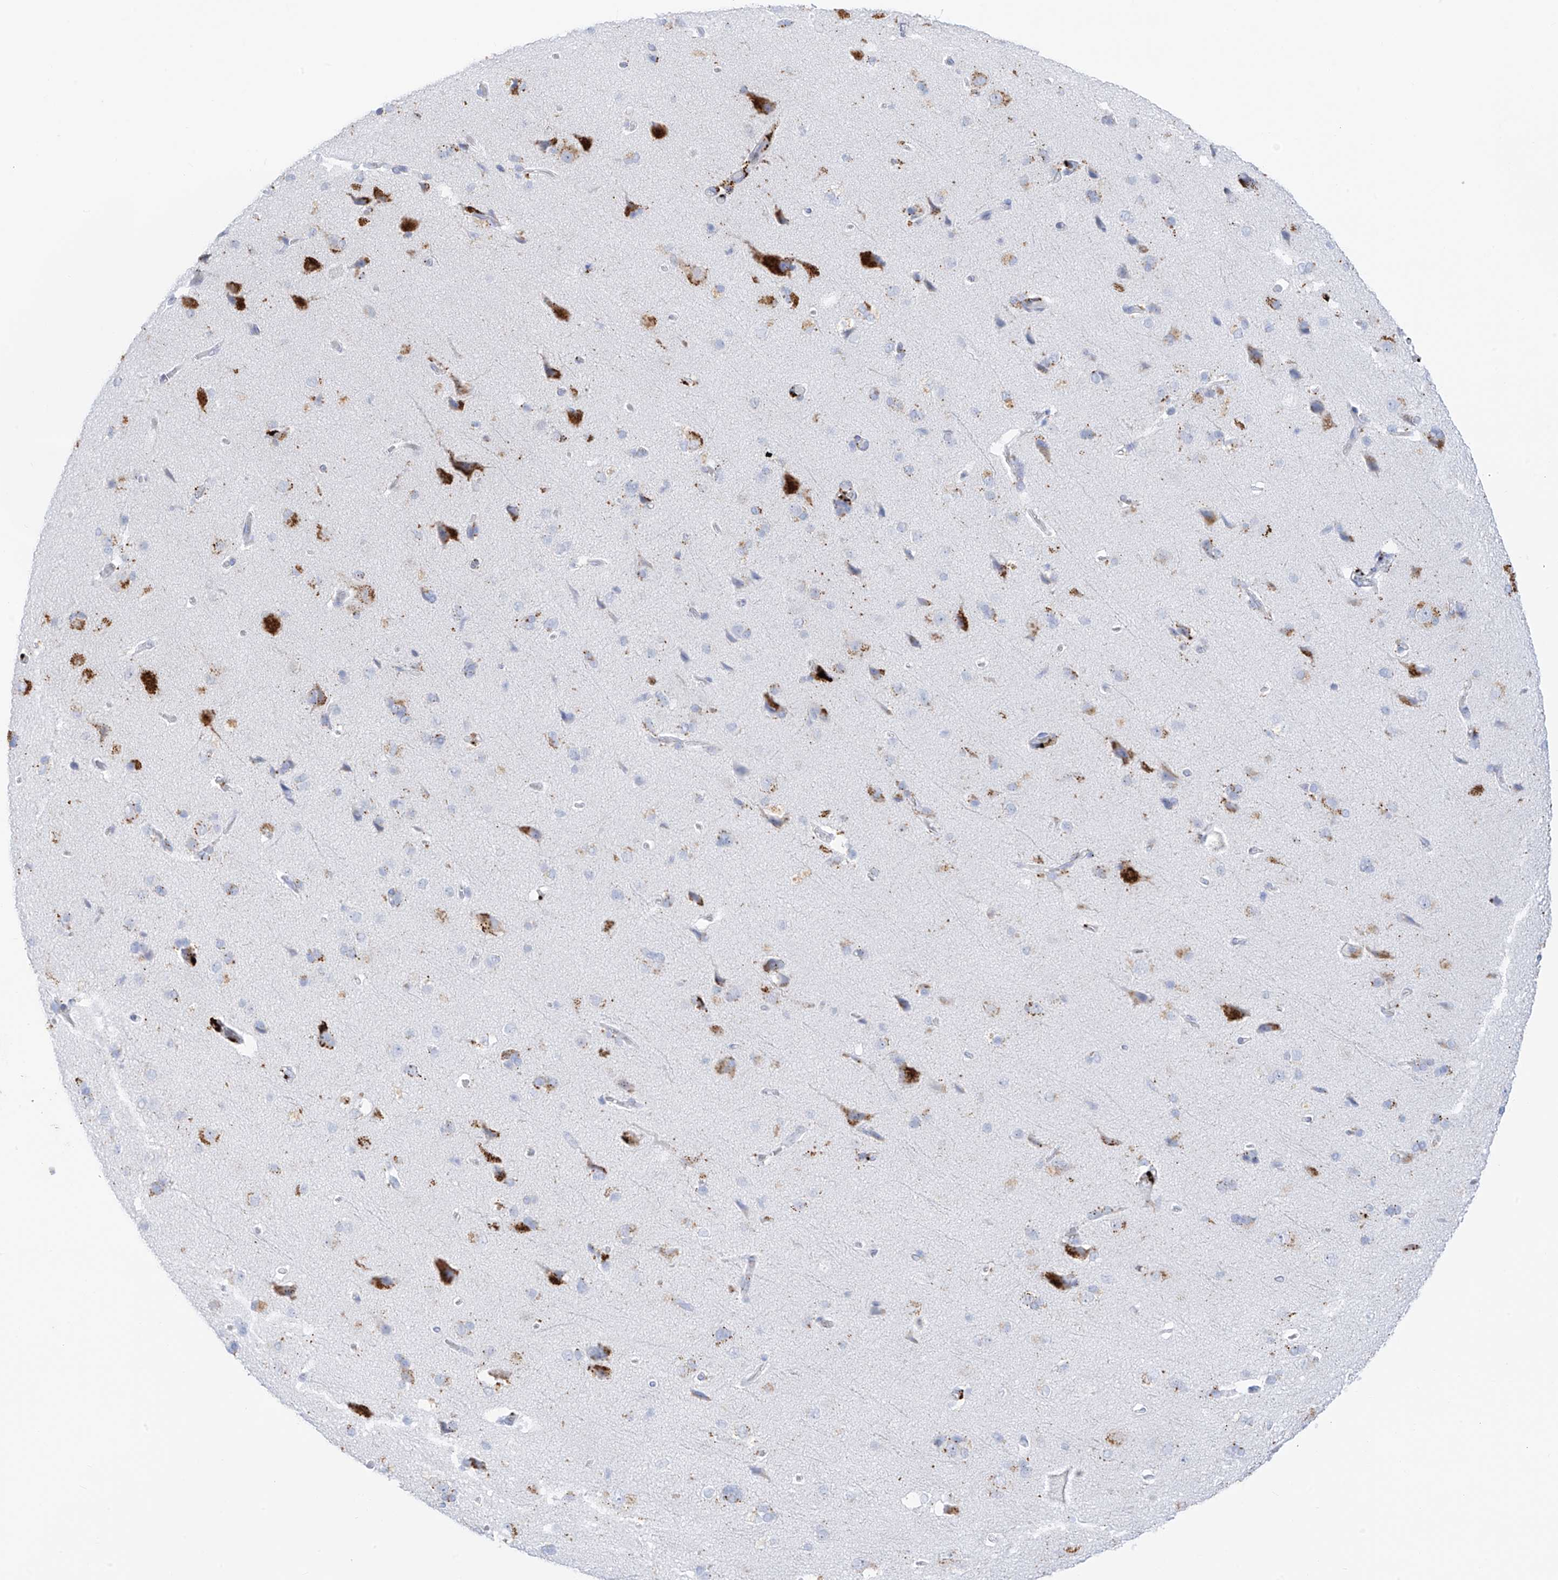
{"staining": {"intensity": "negative", "quantity": "none", "location": "none"}, "tissue": "cerebral cortex", "cell_type": "Endothelial cells", "image_type": "normal", "snomed": [{"axis": "morphology", "description": "Normal tissue, NOS"}, {"axis": "topography", "description": "Cerebral cortex"}], "caption": "Immunohistochemistry histopathology image of benign human cerebral cortex stained for a protein (brown), which exhibits no staining in endothelial cells.", "gene": "PSPH", "patient": {"sex": "male", "age": 62}}